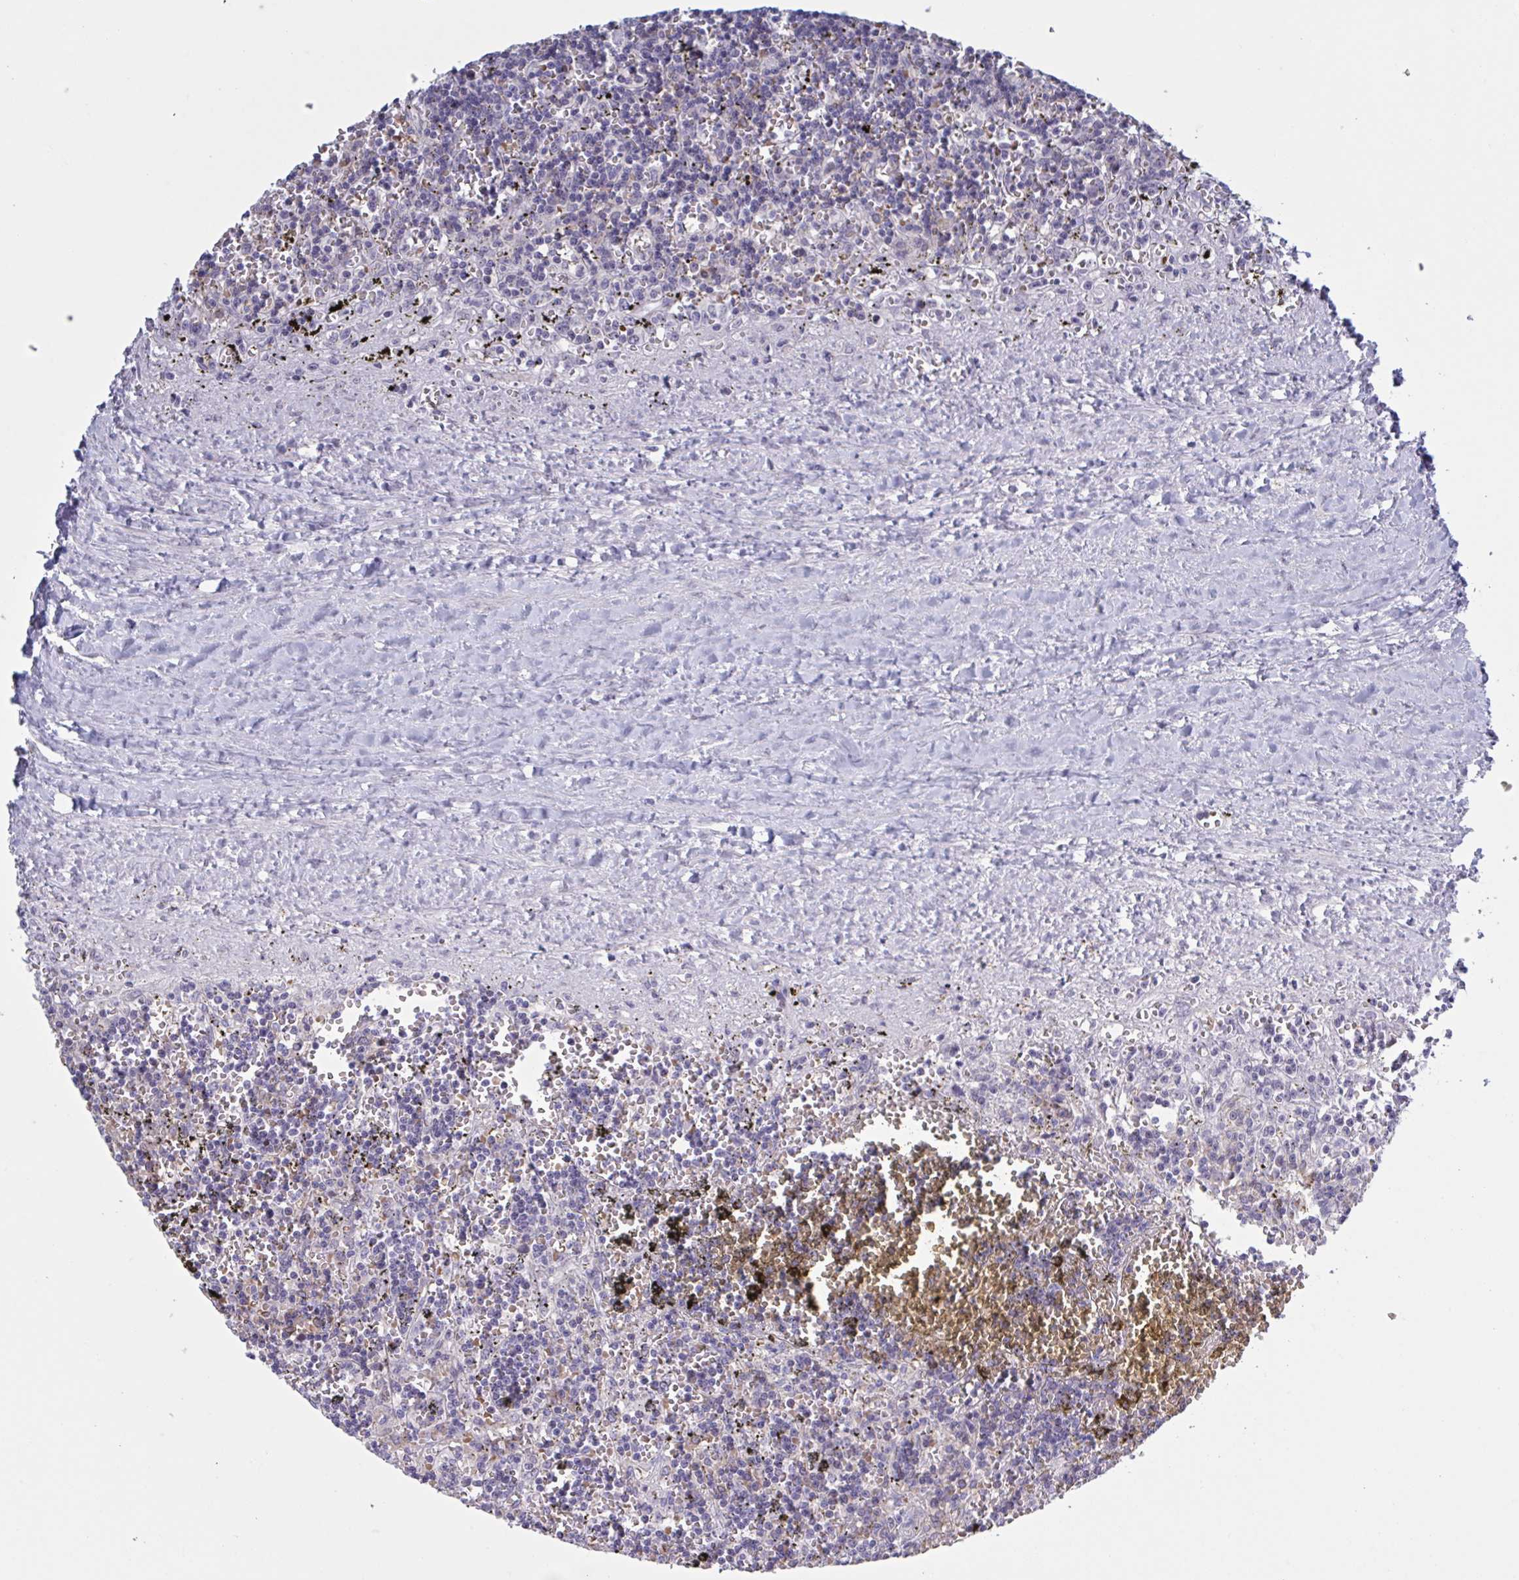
{"staining": {"intensity": "negative", "quantity": "none", "location": "none"}, "tissue": "lymphoma", "cell_type": "Tumor cells", "image_type": "cancer", "snomed": [{"axis": "morphology", "description": "Malignant lymphoma, non-Hodgkin's type, Low grade"}, {"axis": "topography", "description": "Spleen"}], "caption": "There is no significant positivity in tumor cells of lymphoma. Nuclei are stained in blue.", "gene": "HSD11B2", "patient": {"sex": "male", "age": 60}}